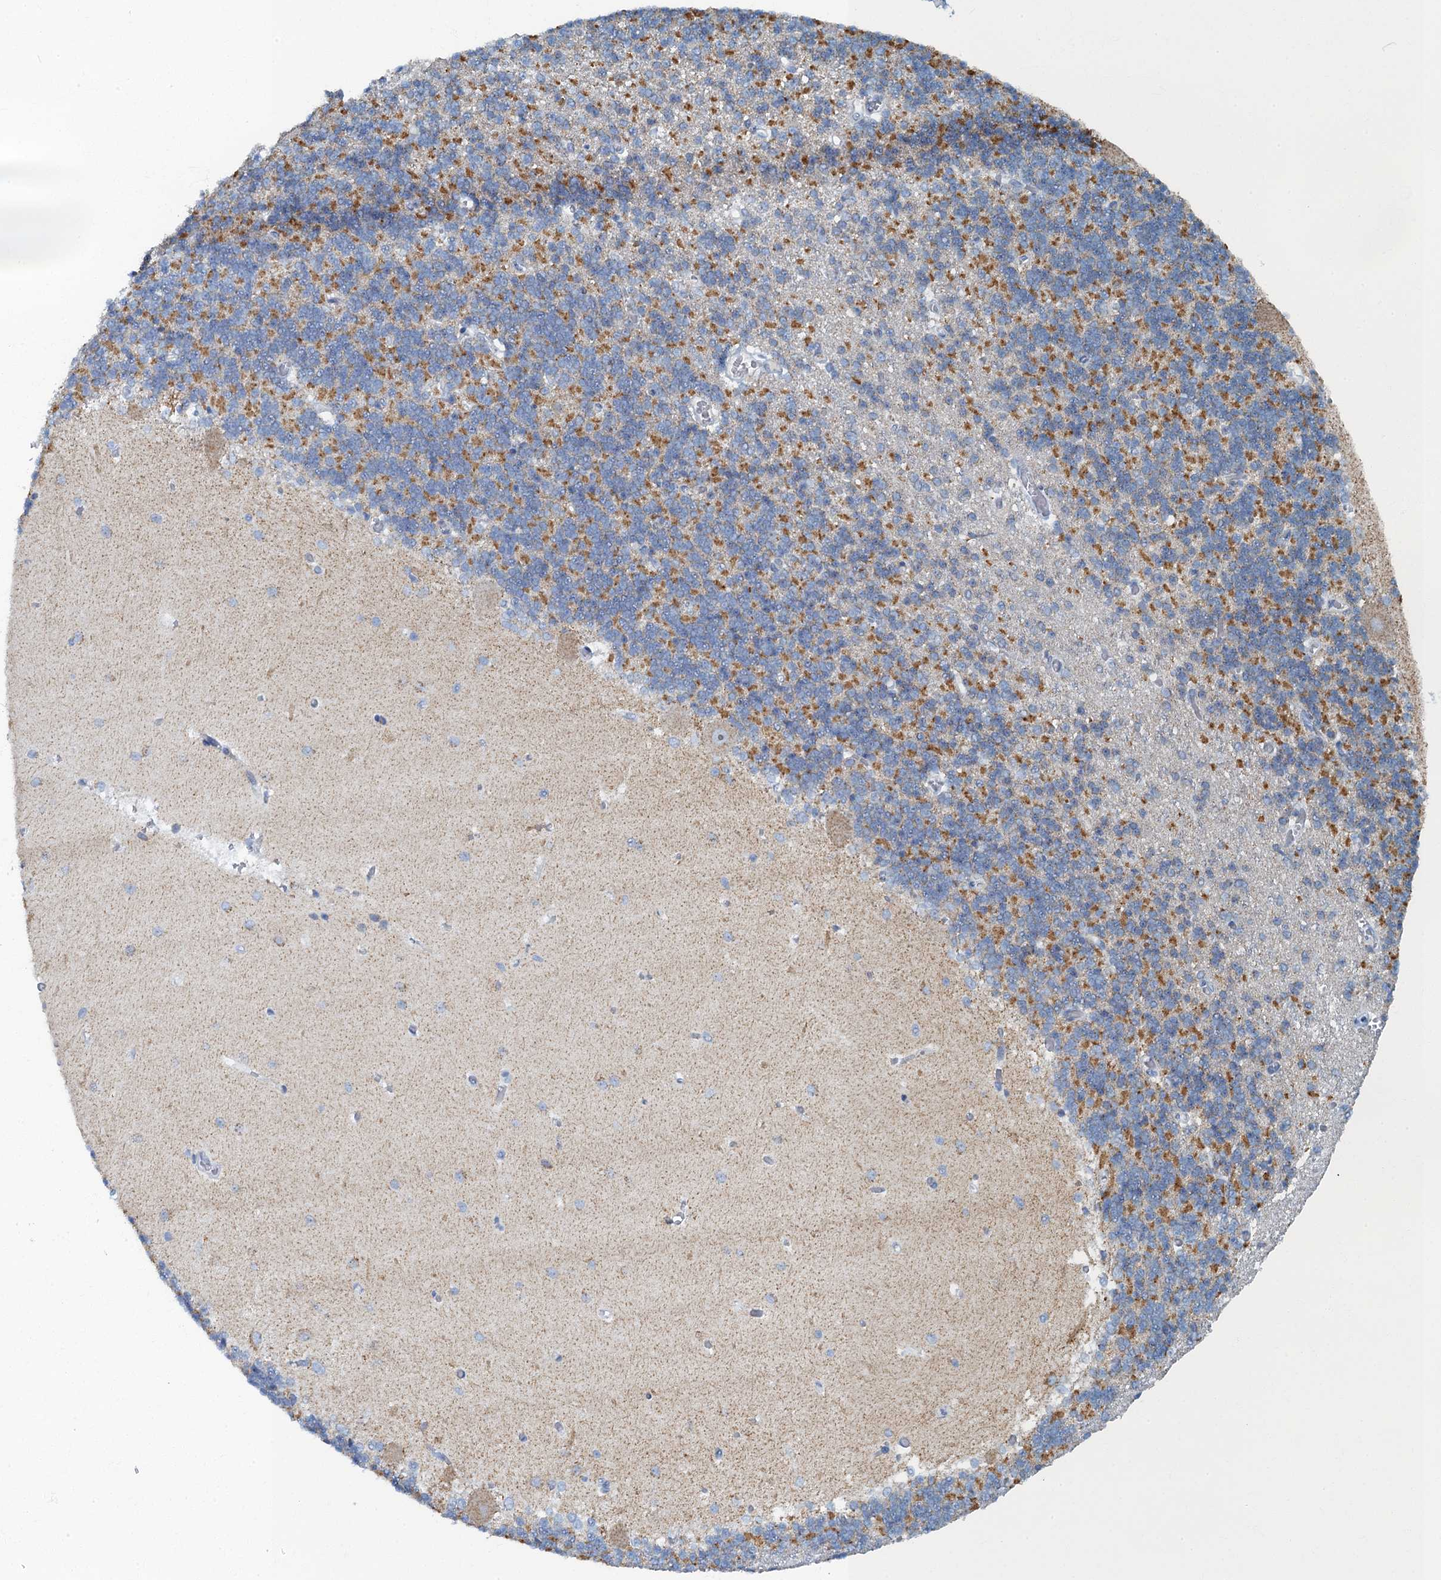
{"staining": {"intensity": "moderate", "quantity": "25%-75%", "location": "cytoplasmic/membranous"}, "tissue": "cerebellum", "cell_type": "Cells in granular layer", "image_type": "normal", "snomed": [{"axis": "morphology", "description": "Normal tissue, NOS"}, {"axis": "topography", "description": "Cerebellum"}], "caption": "The photomicrograph demonstrates a brown stain indicating the presence of a protein in the cytoplasmic/membranous of cells in granular layer in cerebellum. (Brightfield microscopy of DAB IHC at high magnification).", "gene": "RAD9B", "patient": {"sex": "male", "age": 37}}